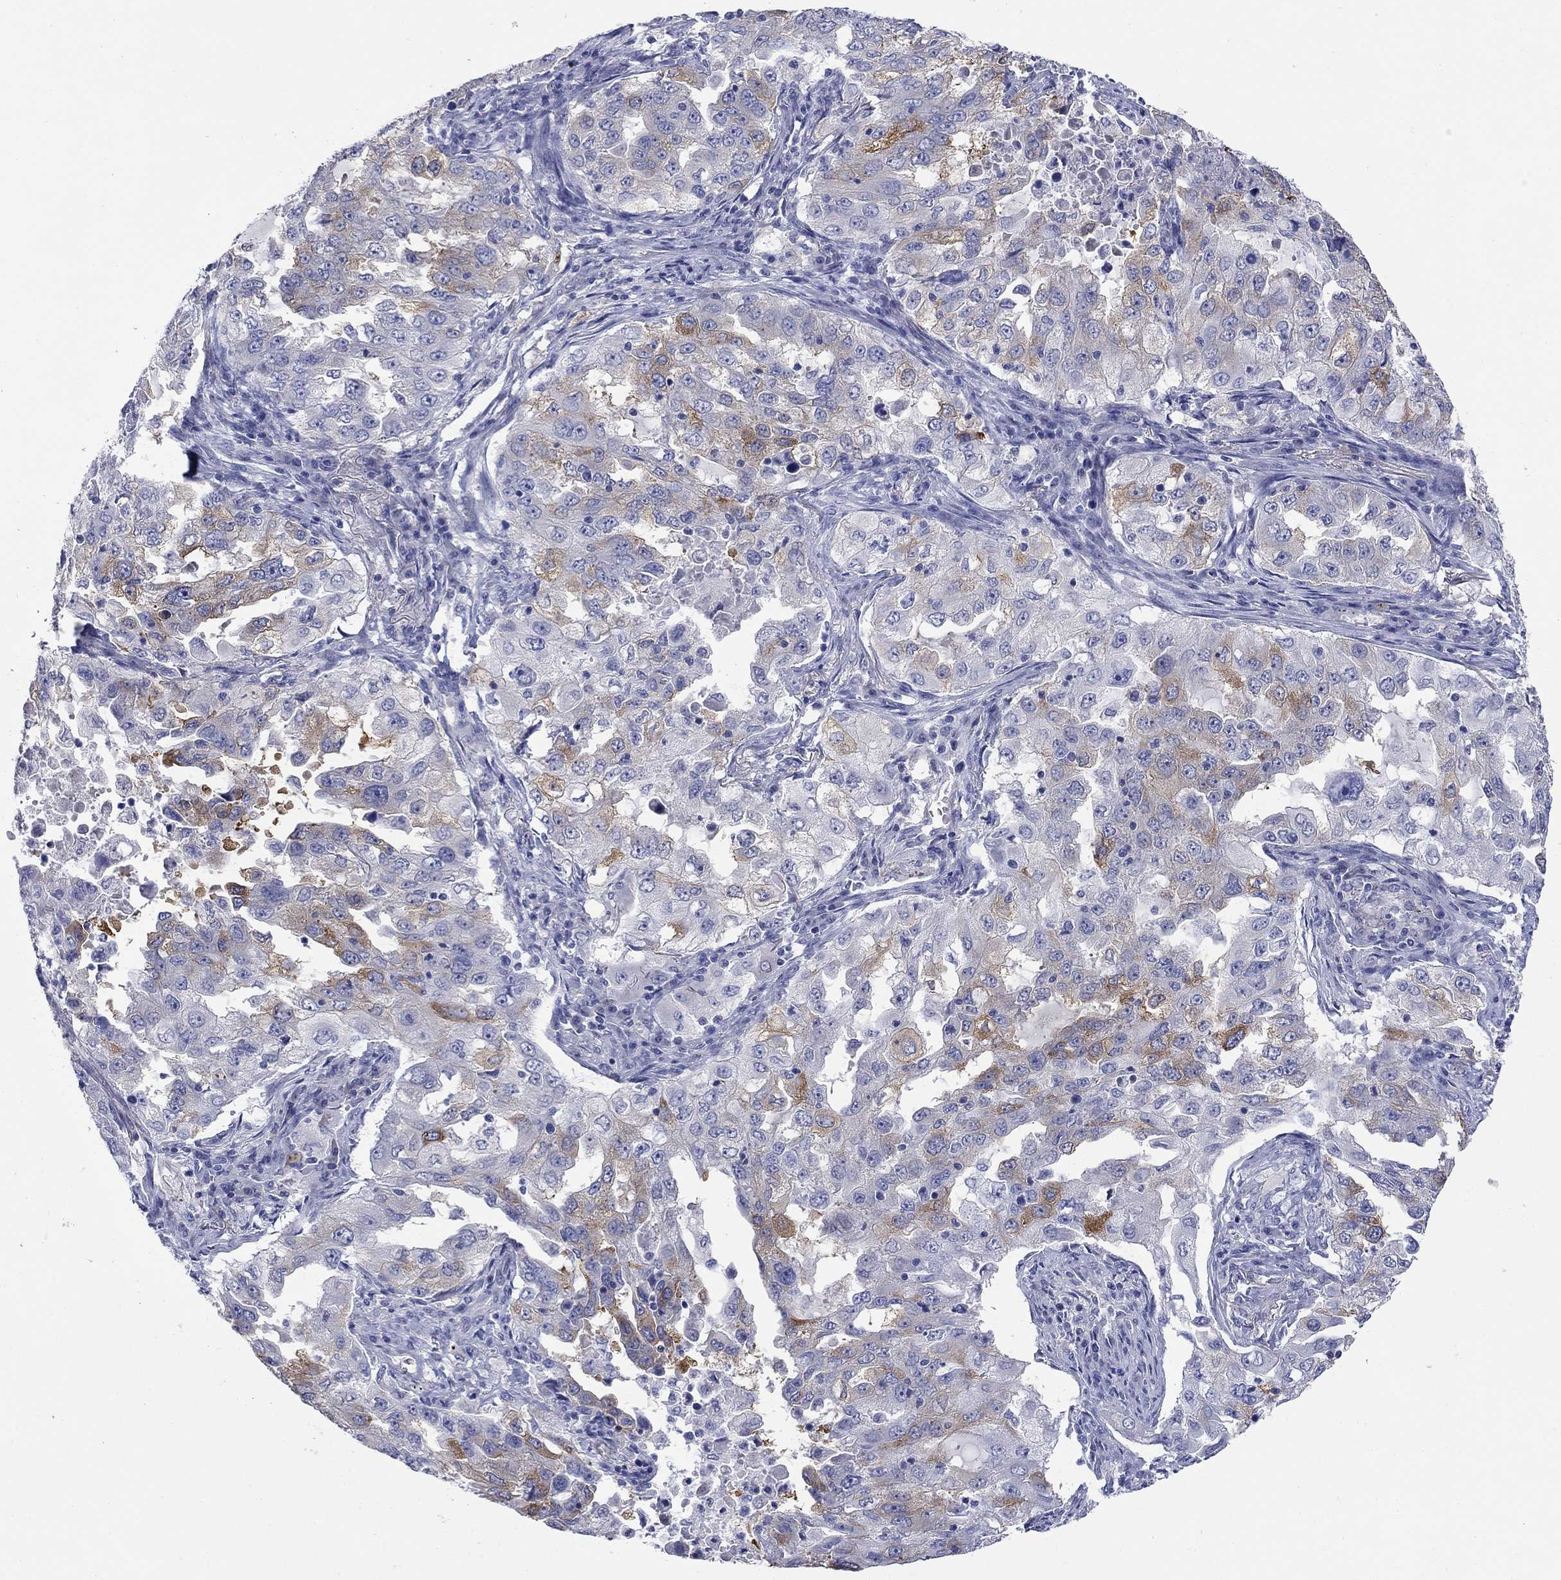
{"staining": {"intensity": "strong", "quantity": "<25%", "location": "cytoplasmic/membranous"}, "tissue": "lung cancer", "cell_type": "Tumor cells", "image_type": "cancer", "snomed": [{"axis": "morphology", "description": "Adenocarcinoma, NOS"}, {"axis": "topography", "description": "Lung"}], "caption": "Lung cancer (adenocarcinoma) tissue exhibits strong cytoplasmic/membranous staining in about <25% of tumor cells, visualized by immunohistochemistry. Using DAB (brown) and hematoxylin (blue) stains, captured at high magnification using brightfield microscopy.", "gene": "PTPRZ1", "patient": {"sex": "female", "age": 61}}